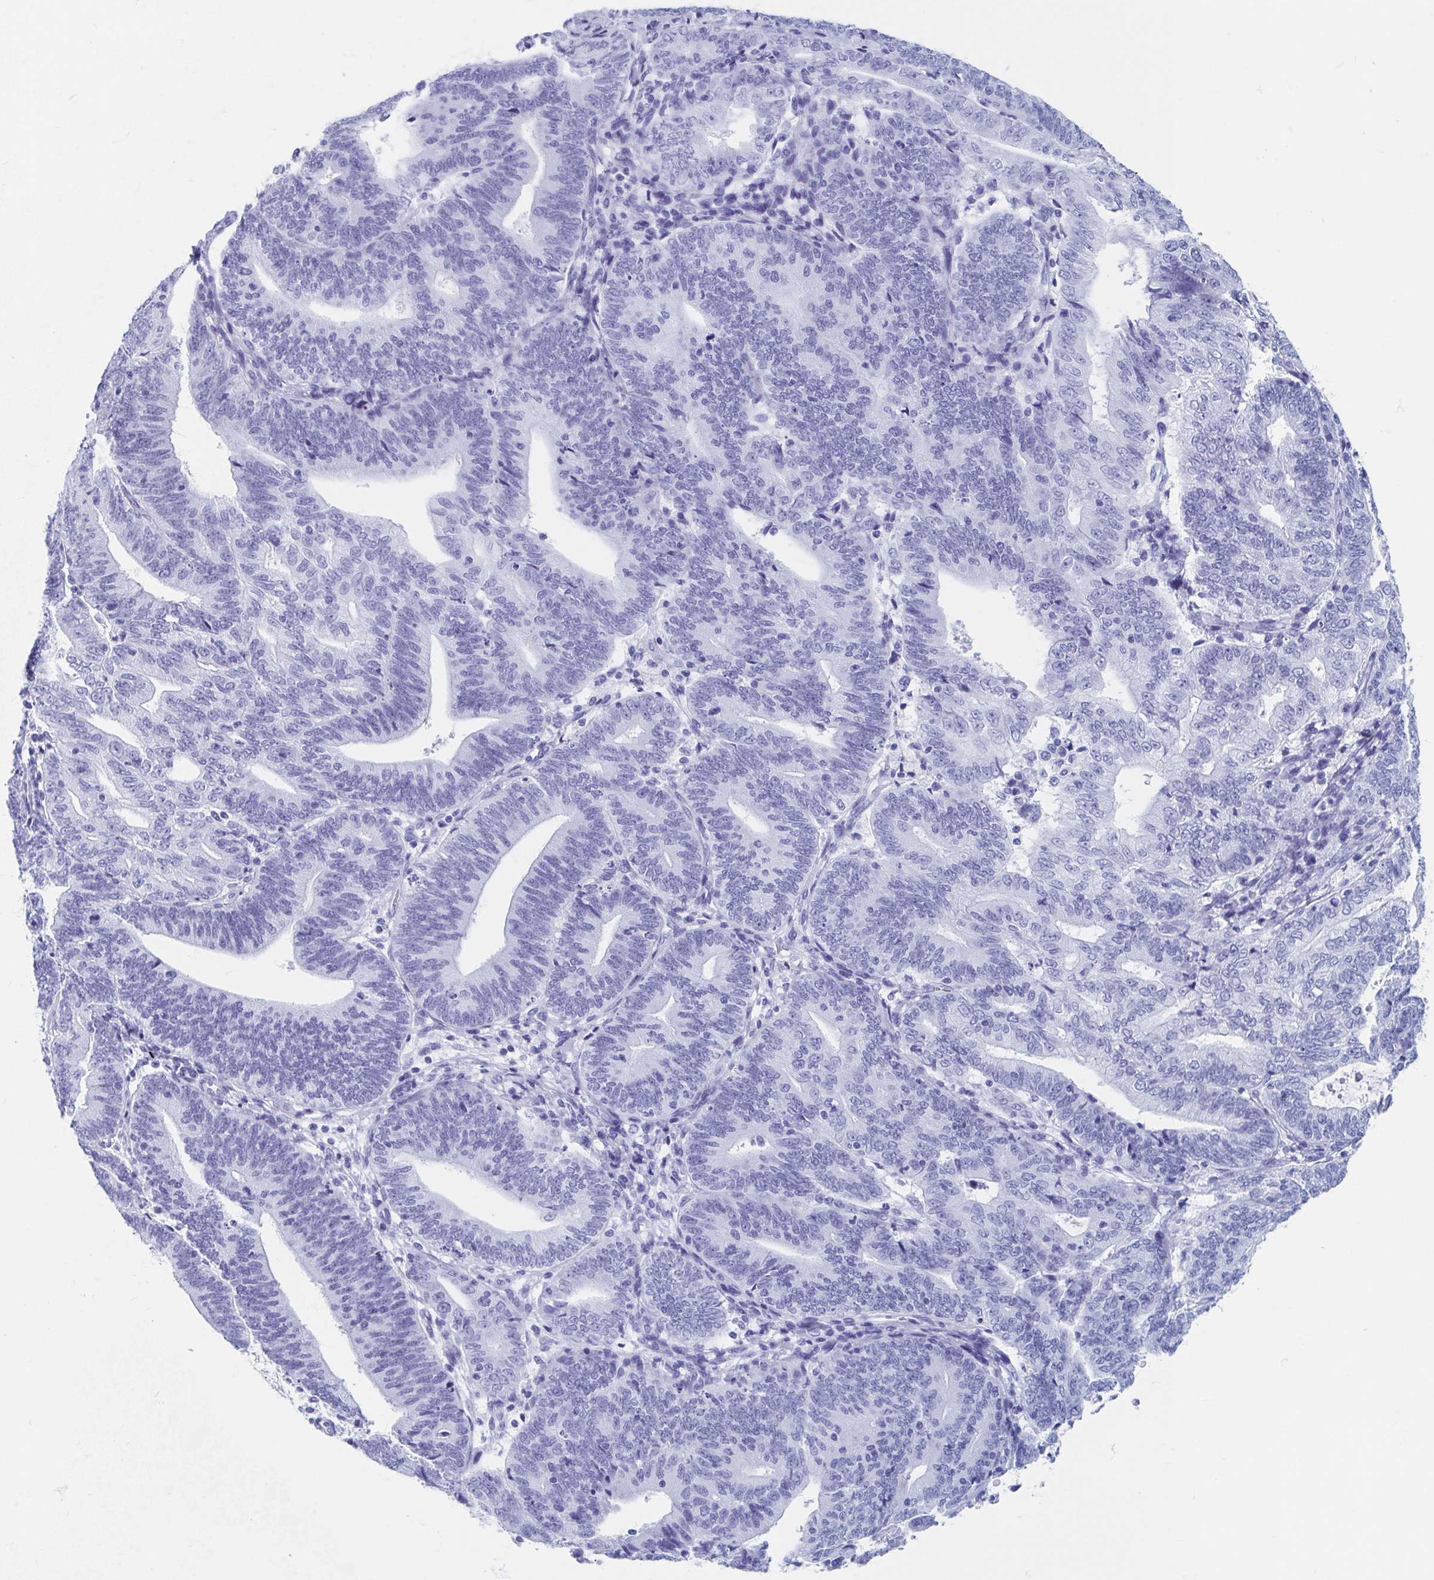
{"staining": {"intensity": "negative", "quantity": "none", "location": "none"}, "tissue": "endometrial cancer", "cell_type": "Tumor cells", "image_type": "cancer", "snomed": [{"axis": "morphology", "description": "Adenocarcinoma, NOS"}, {"axis": "topography", "description": "Endometrium"}], "caption": "Tumor cells are negative for brown protein staining in endometrial cancer (adenocarcinoma).", "gene": "HDGFL1", "patient": {"sex": "female", "age": 70}}